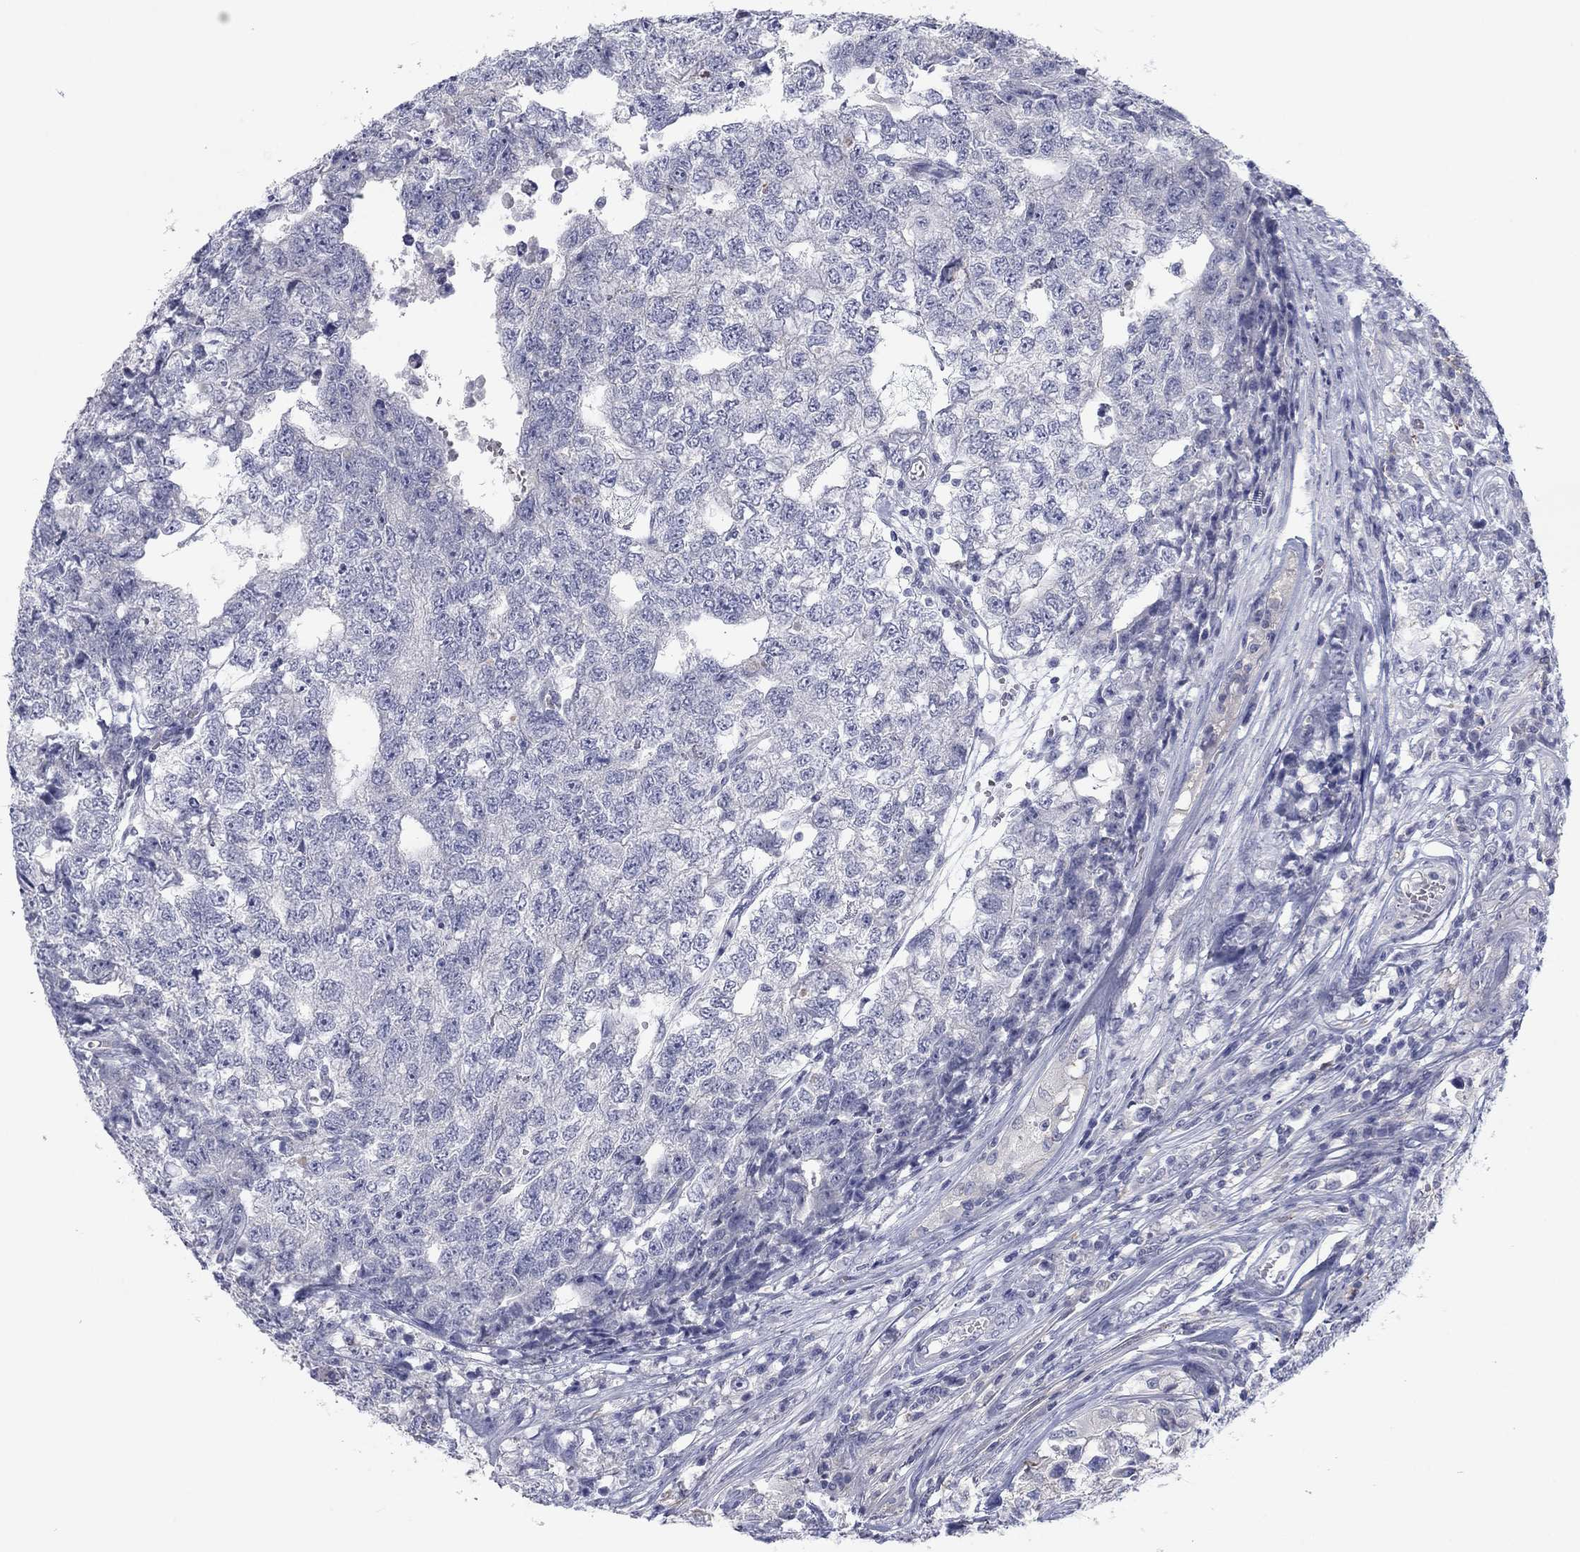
{"staining": {"intensity": "negative", "quantity": "none", "location": "none"}, "tissue": "testis cancer", "cell_type": "Tumor cells", "image_type": "cancer", "snomed": [{"axis": "morphology", "description": "Seminoma, NOS"}, {"axis": "morphology", "description": "Carcinoma, Embryonal, NOS"}, {"axis": "topography", "description": "Testis"}], "caption": "The photomicrograph demonstrates no staining of tumor cells in testis cancer (seminoma).", "gene": "CALB1", "patient": {"sex": "male", "age": 22}}